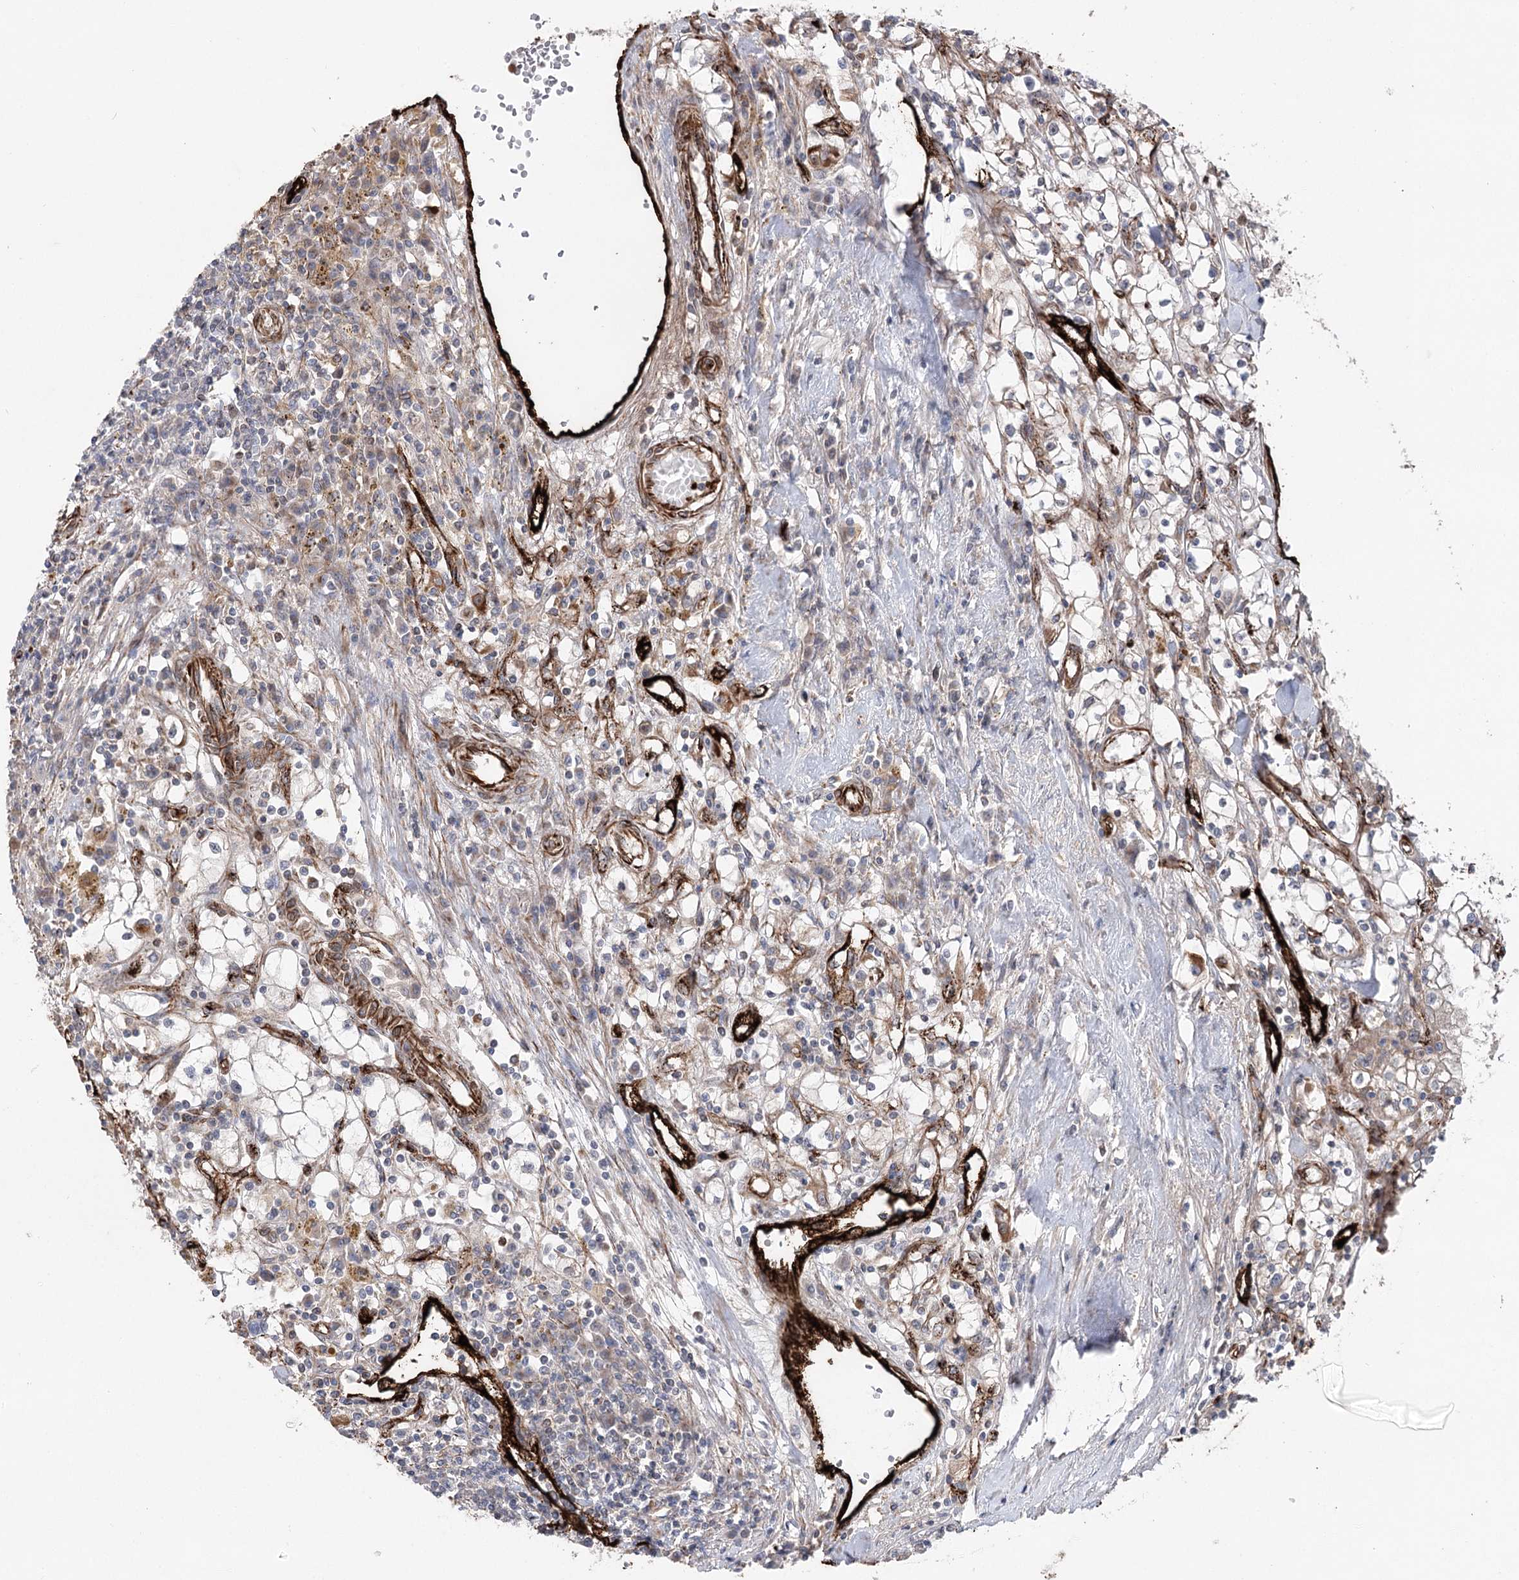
{"staining": {"intensity": "weak", "quantity": "<25%", "location": "cytoplasmic/membranous"}, "tissue": "renal cancer", "cell_type": "Tumor cells", "image_type": "cancer", "snomed": [{"axis": "morphology", "description": "Adenocarcinoma, NOS"}, {"axis": "topography", "description": "Kidney"}], "caption": "Immunohistochemistry photomicrograph of neoplastic tissue: human renal cancer stained with DAB (3,3'-diaminobenzidine) shows no significant protein staining in tumor cells. Nuclei are stained in blue.", "gene": "MIB1", "patient": {"sex": "male", "age": 56}}